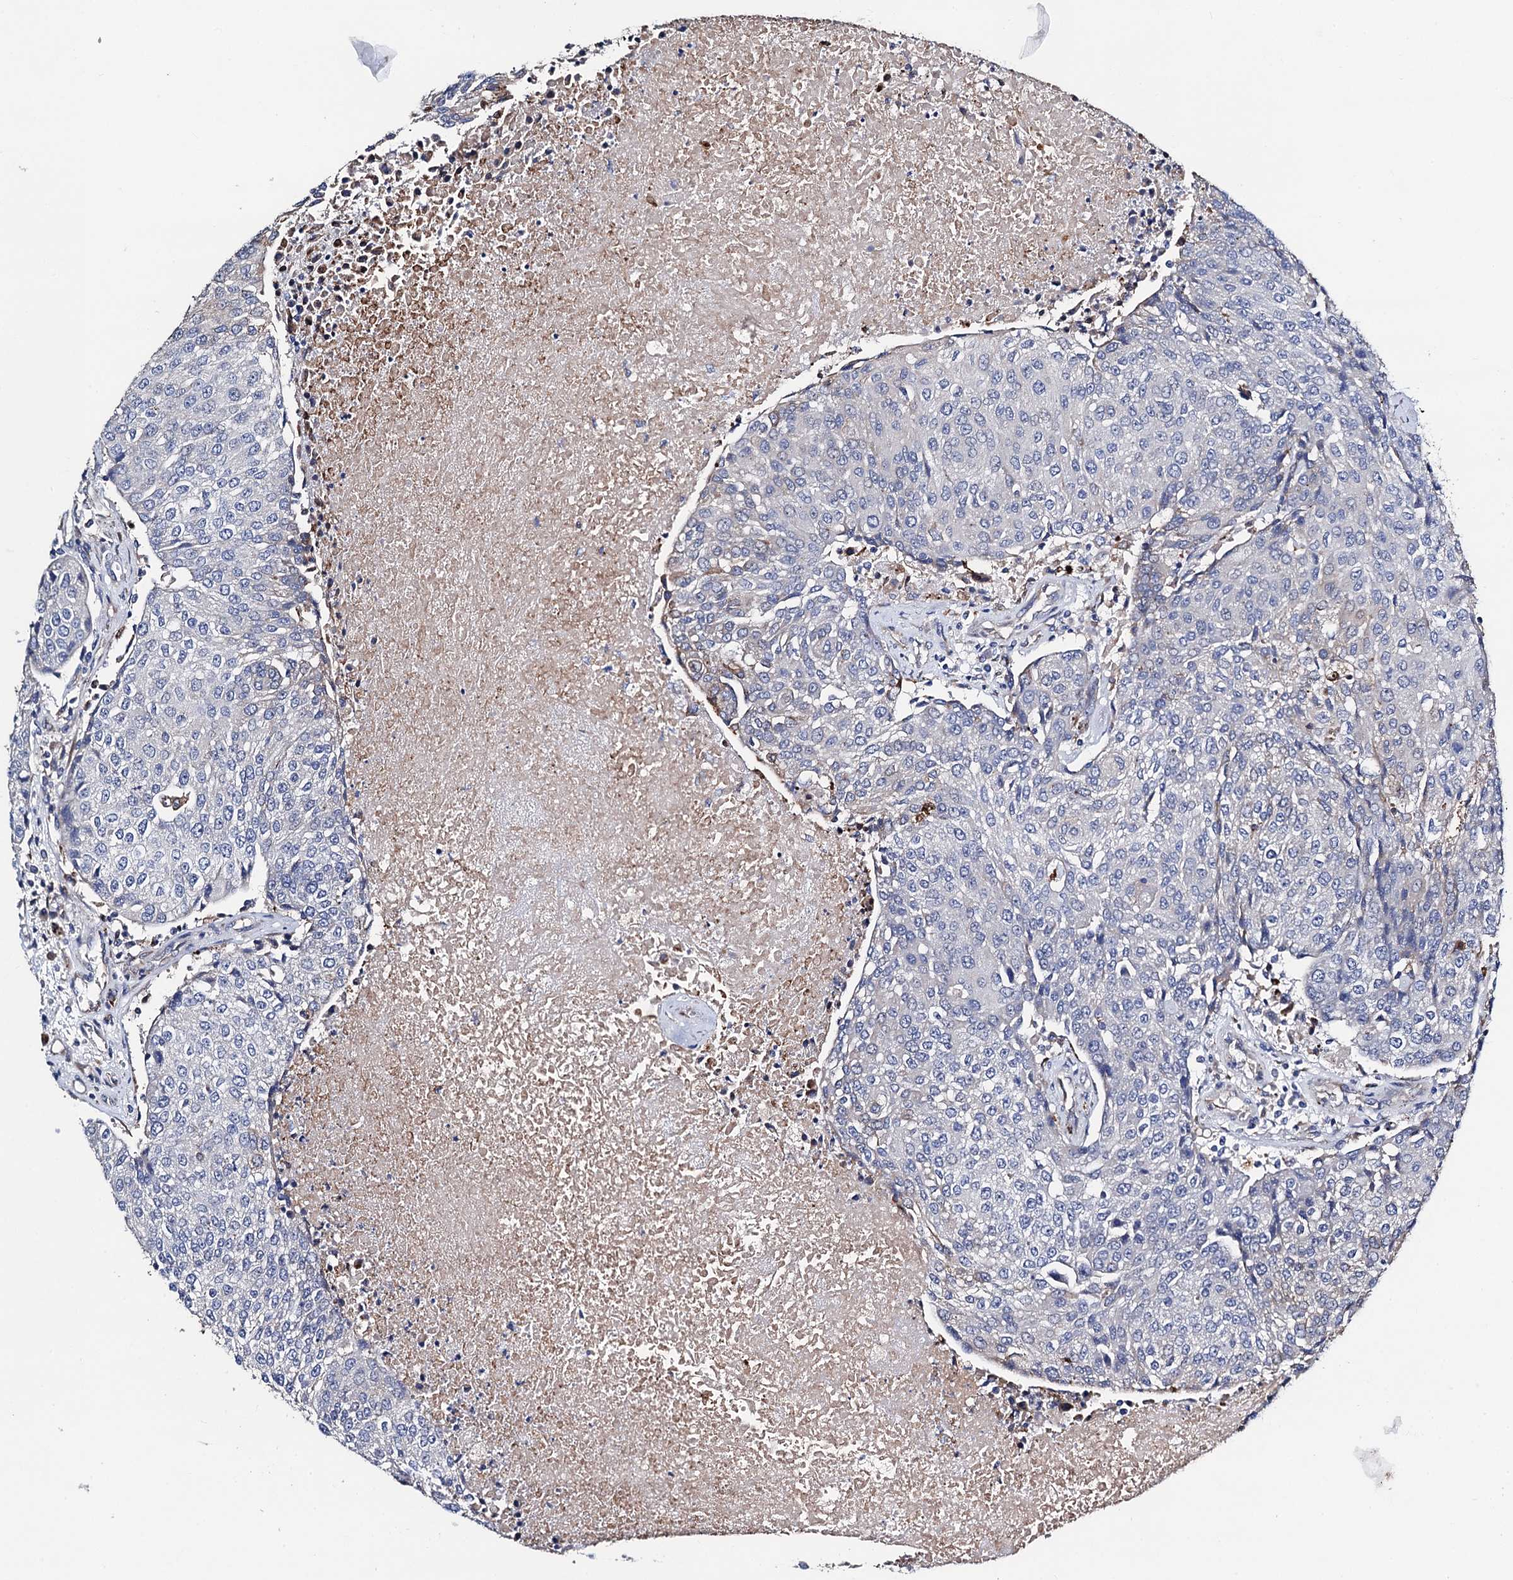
{"staining": {"intensity": "negative", "quantity": "none", "location": "none"}, "tissue": "urothelial cancer", "cell_type": "Tumor cells", "image_type": "cancer", "snomed": [{"axis": "morphology", "description": "Urothelial carcinoma, High grade"}, {"axis": "topography", "description": "Urinary bladder"}], "caption": "Immunohistochemical staining of human urothelial cancer reveals no significant expression in tumor cells.", "gene": "FREM3", "patient": {"sex": "female", "age": 85}}